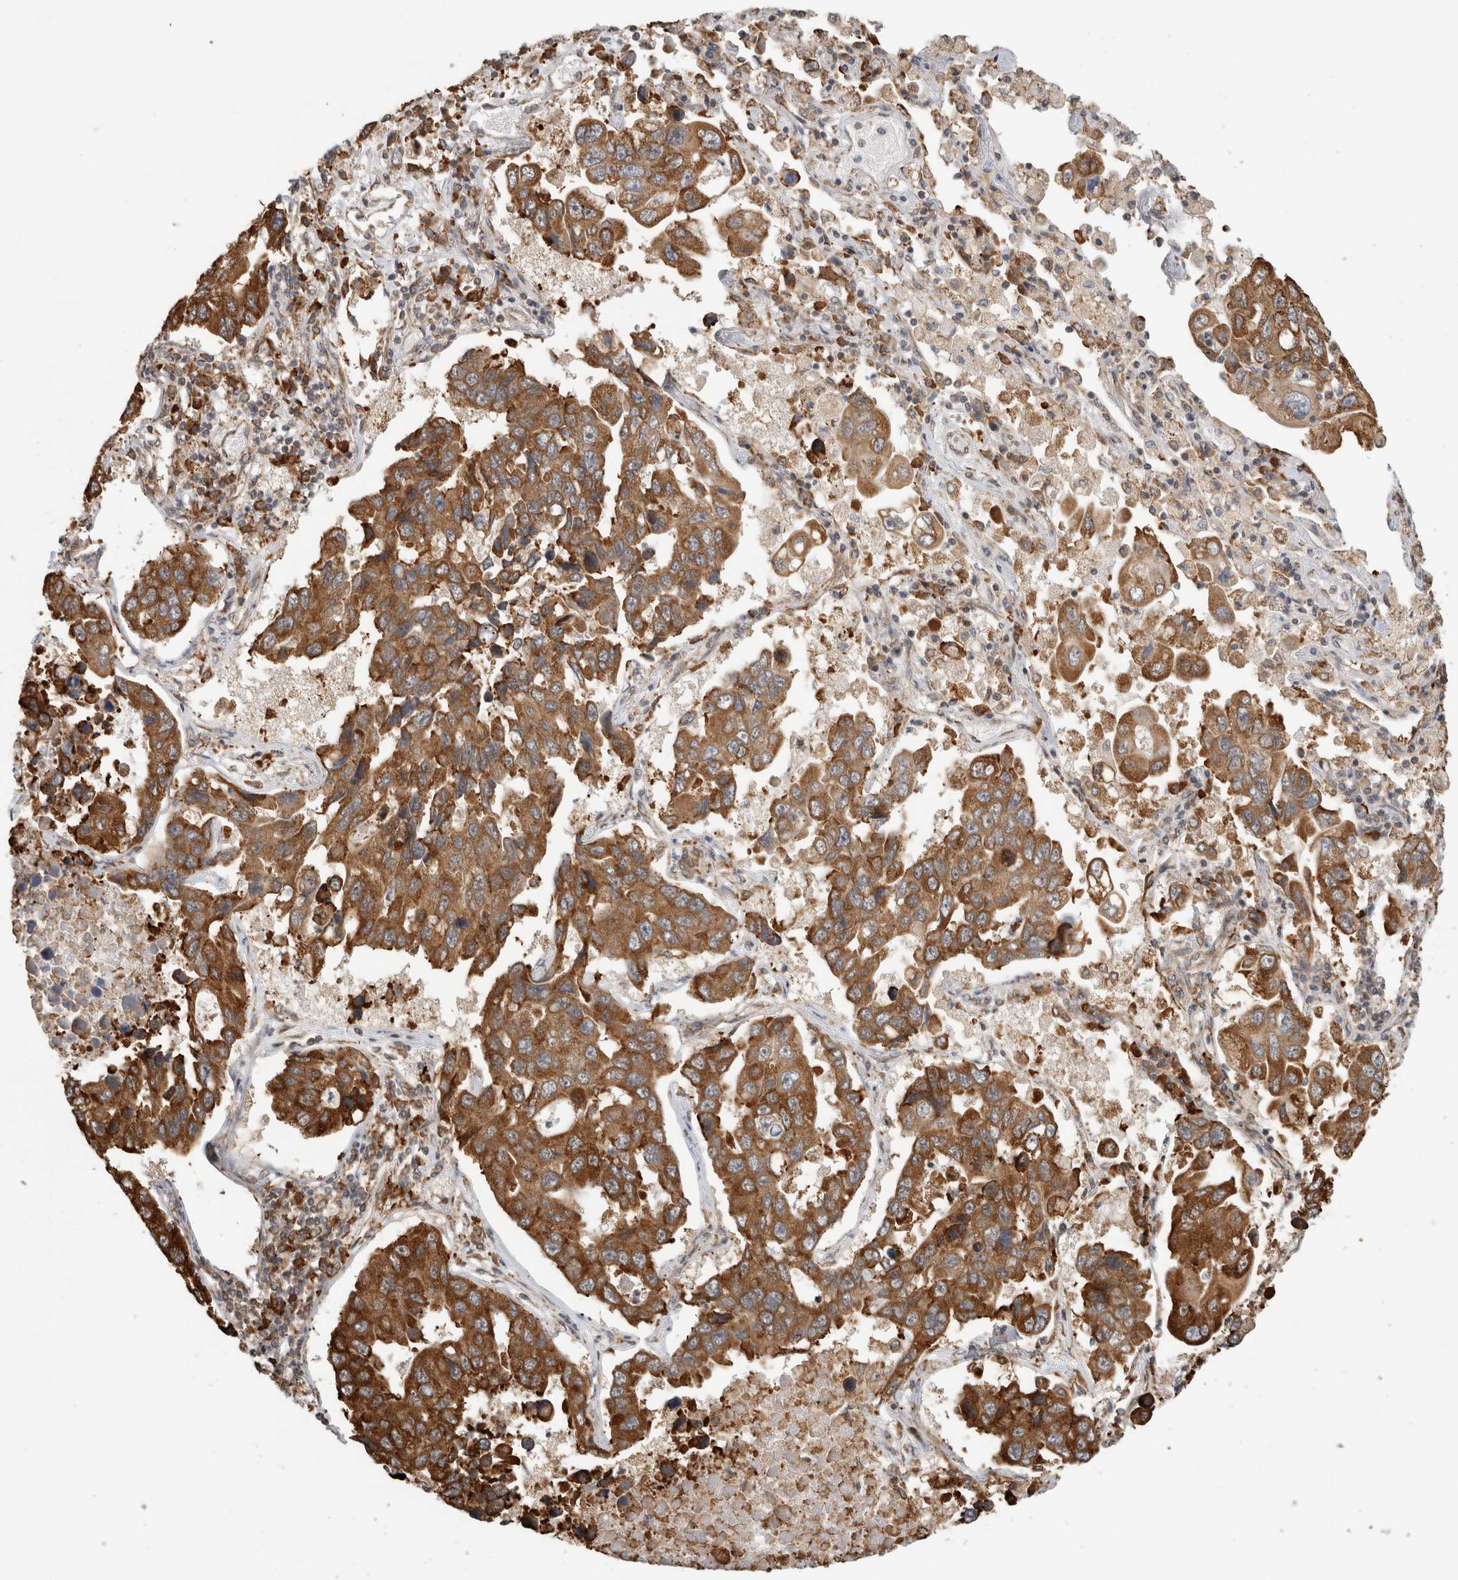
{"staining": {"intensity": "moderate", "quantity": ">75%", "location": "cytoplasmic/membranous"}, "tissue": "lung cancer", "cell_type": "Tumor cells", "image_type": "cancer", "snomed": [{"axis": "morphology", "description": "Adenocarcinoma, NOS"}, {"axis": "topography", "description": "Lung"}], "caption": "Adenocarcinoma (lung) stained with DAB (3,3'-diaminobenzidine) immunohistochemistry demonstrates medium levels of moderate cytoplasmic/membranous staining in about >75% of tumor cells.", "gene": "MS4A7", "patient": {"sex": "male", "age": 64}}